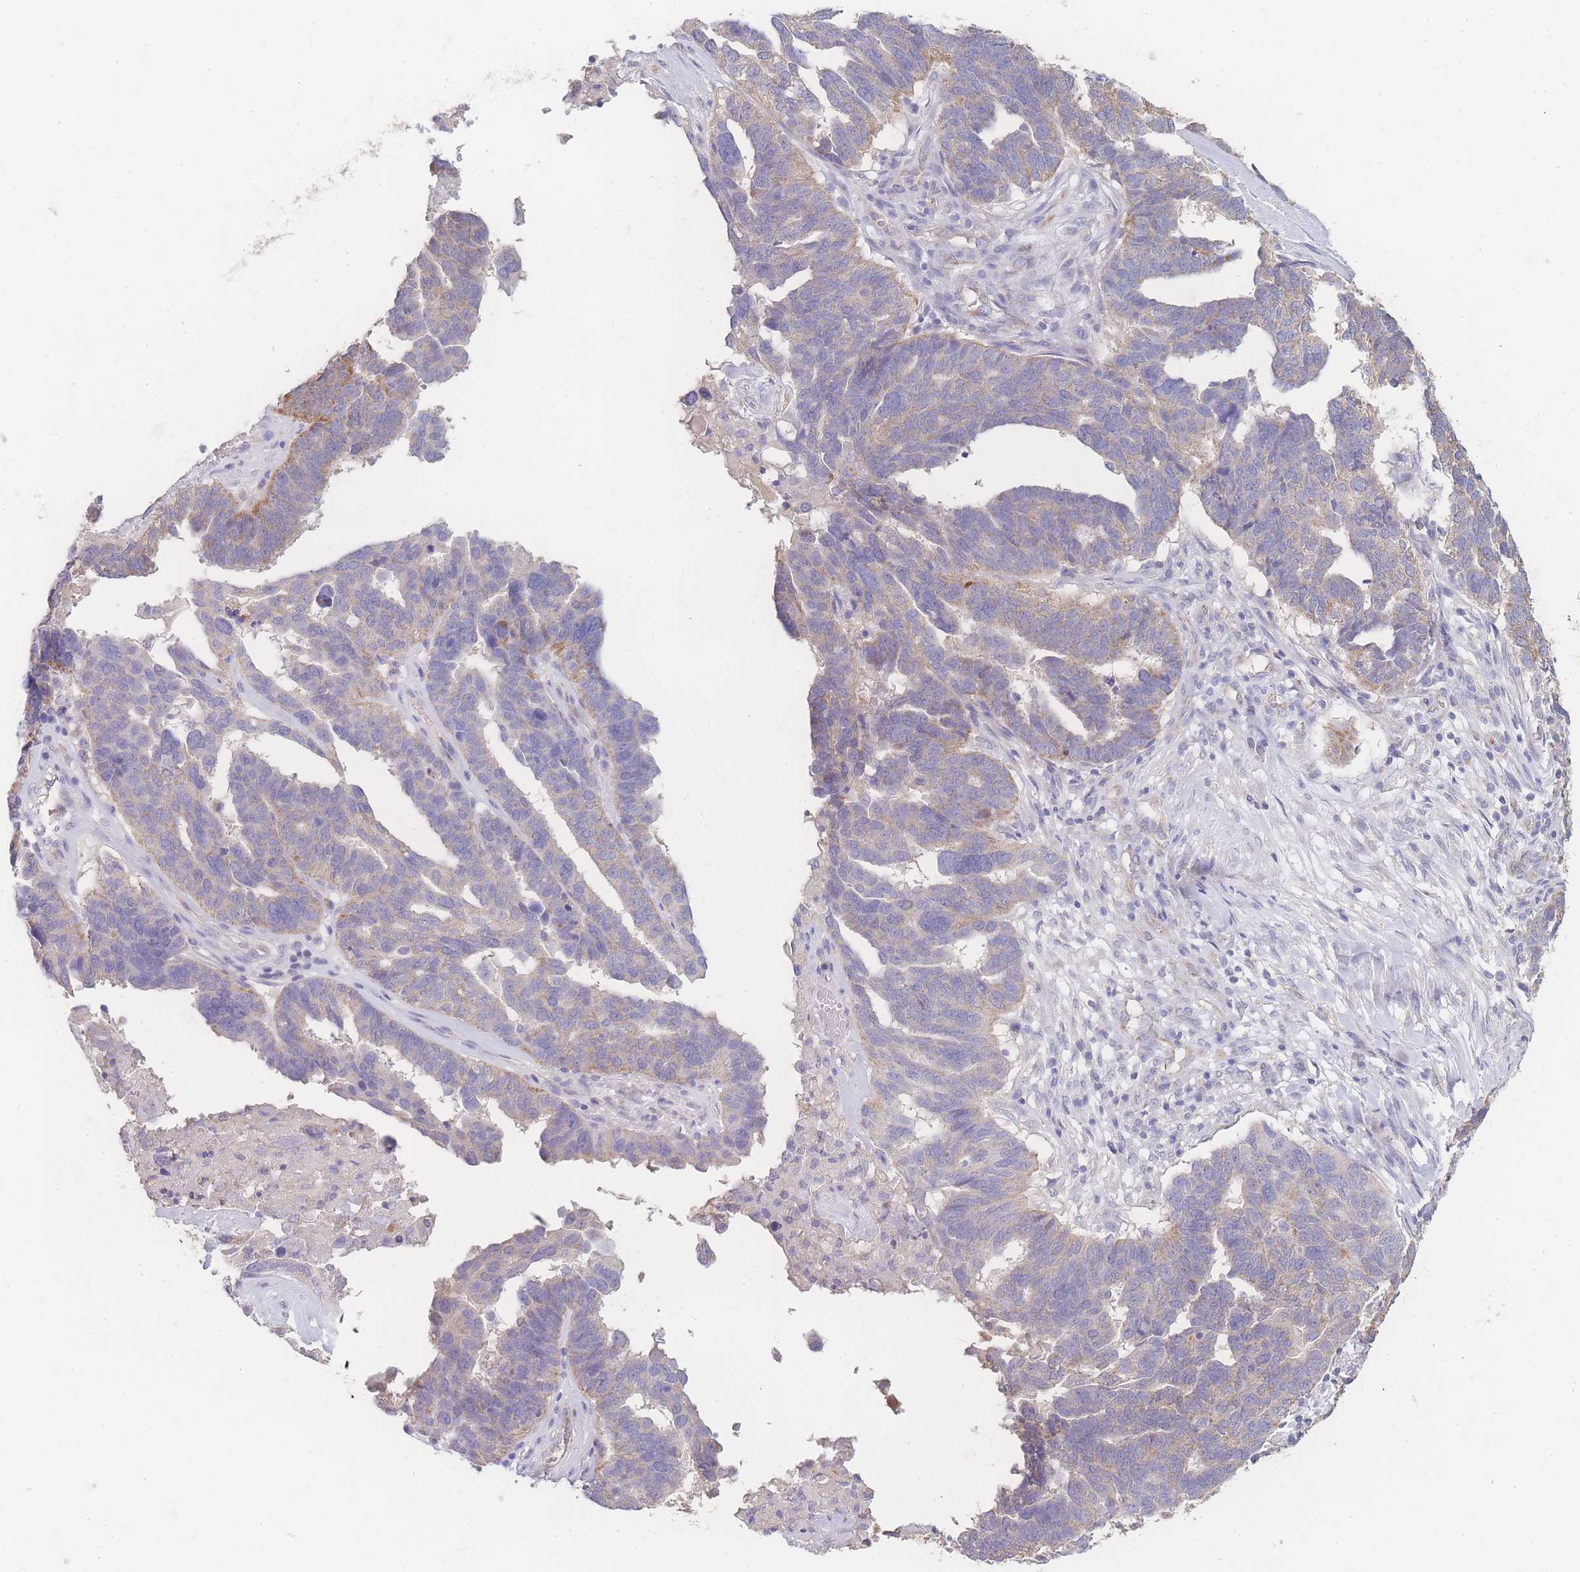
{"staining": {"intensity": "weak", "quantity": "<25%", "location": "cytoplasmic/membranous"}, "tissue": "ovarian cancer", "cell_type": "Tumor cells", "image_type": "cancer", "snomed": [{"axis": "morphology", "description": "Cystadenocarcinoma, serous, NOS"}, {"axis": "topography", "description": "Ovary"}], "caption": "Tumor cells show no significant protein staining in serous cystadenocarcinoma (ovarian).", "gene": "GIPR", "patient": {"sex": "female", "age": 59}}